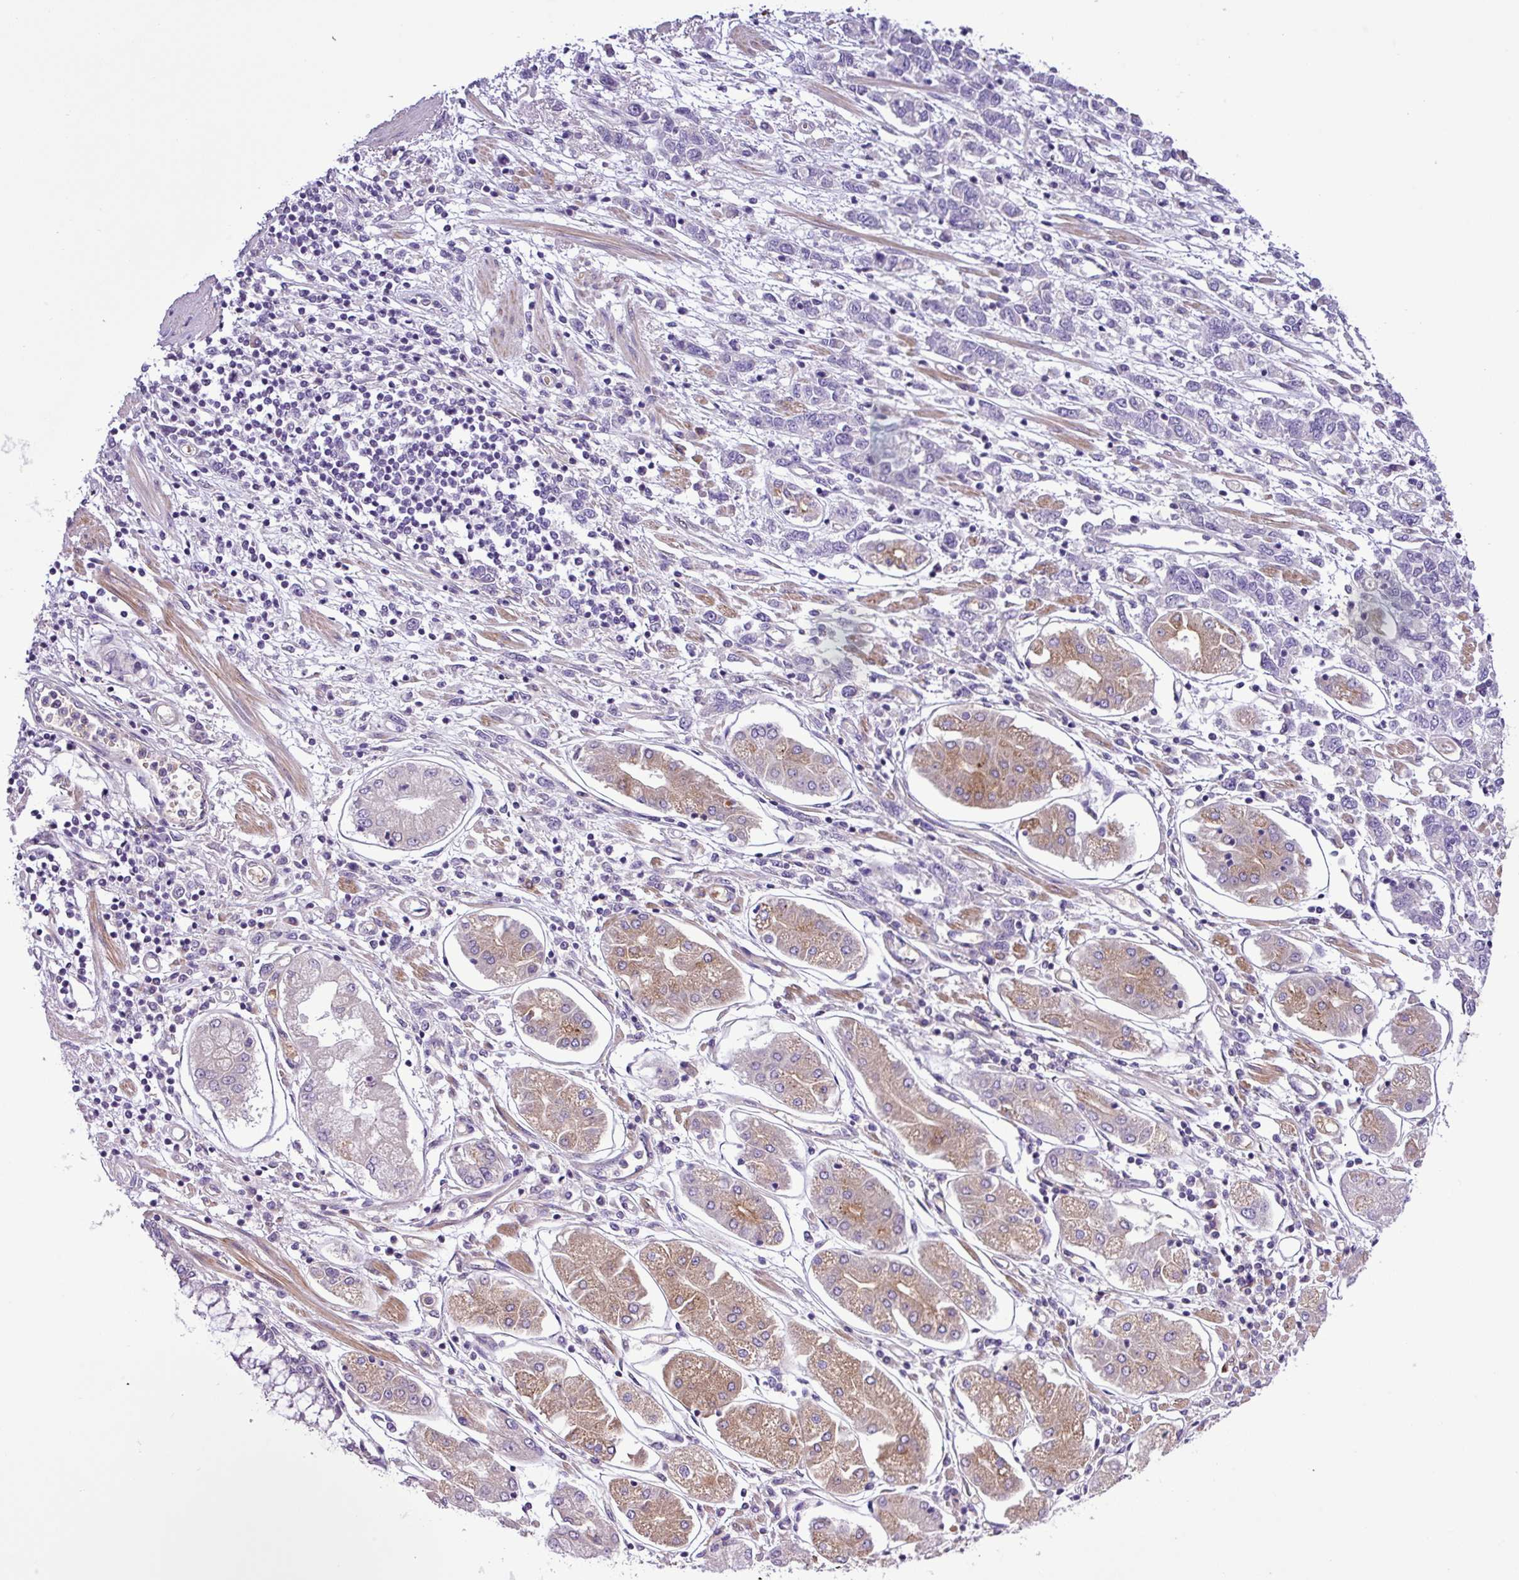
{"staining": {"intensity": "negative", "quantity": "none", "location": "none"}, "tissue": "stomach cancer", "cell_type": "Tumor cells", "image_type": "cancer", "snomed": [{"axis": "morphology", "description": "Adenocarcinoma, NOS"}, {"axis": "topography", "description": "Stomach"}], "caption": "Immunohistochemistry of stomach adenocarcinoma shows no positivity in tumor cells.", "gene": "C11orf91", "patient": {"sex": "female", "age": 76}}